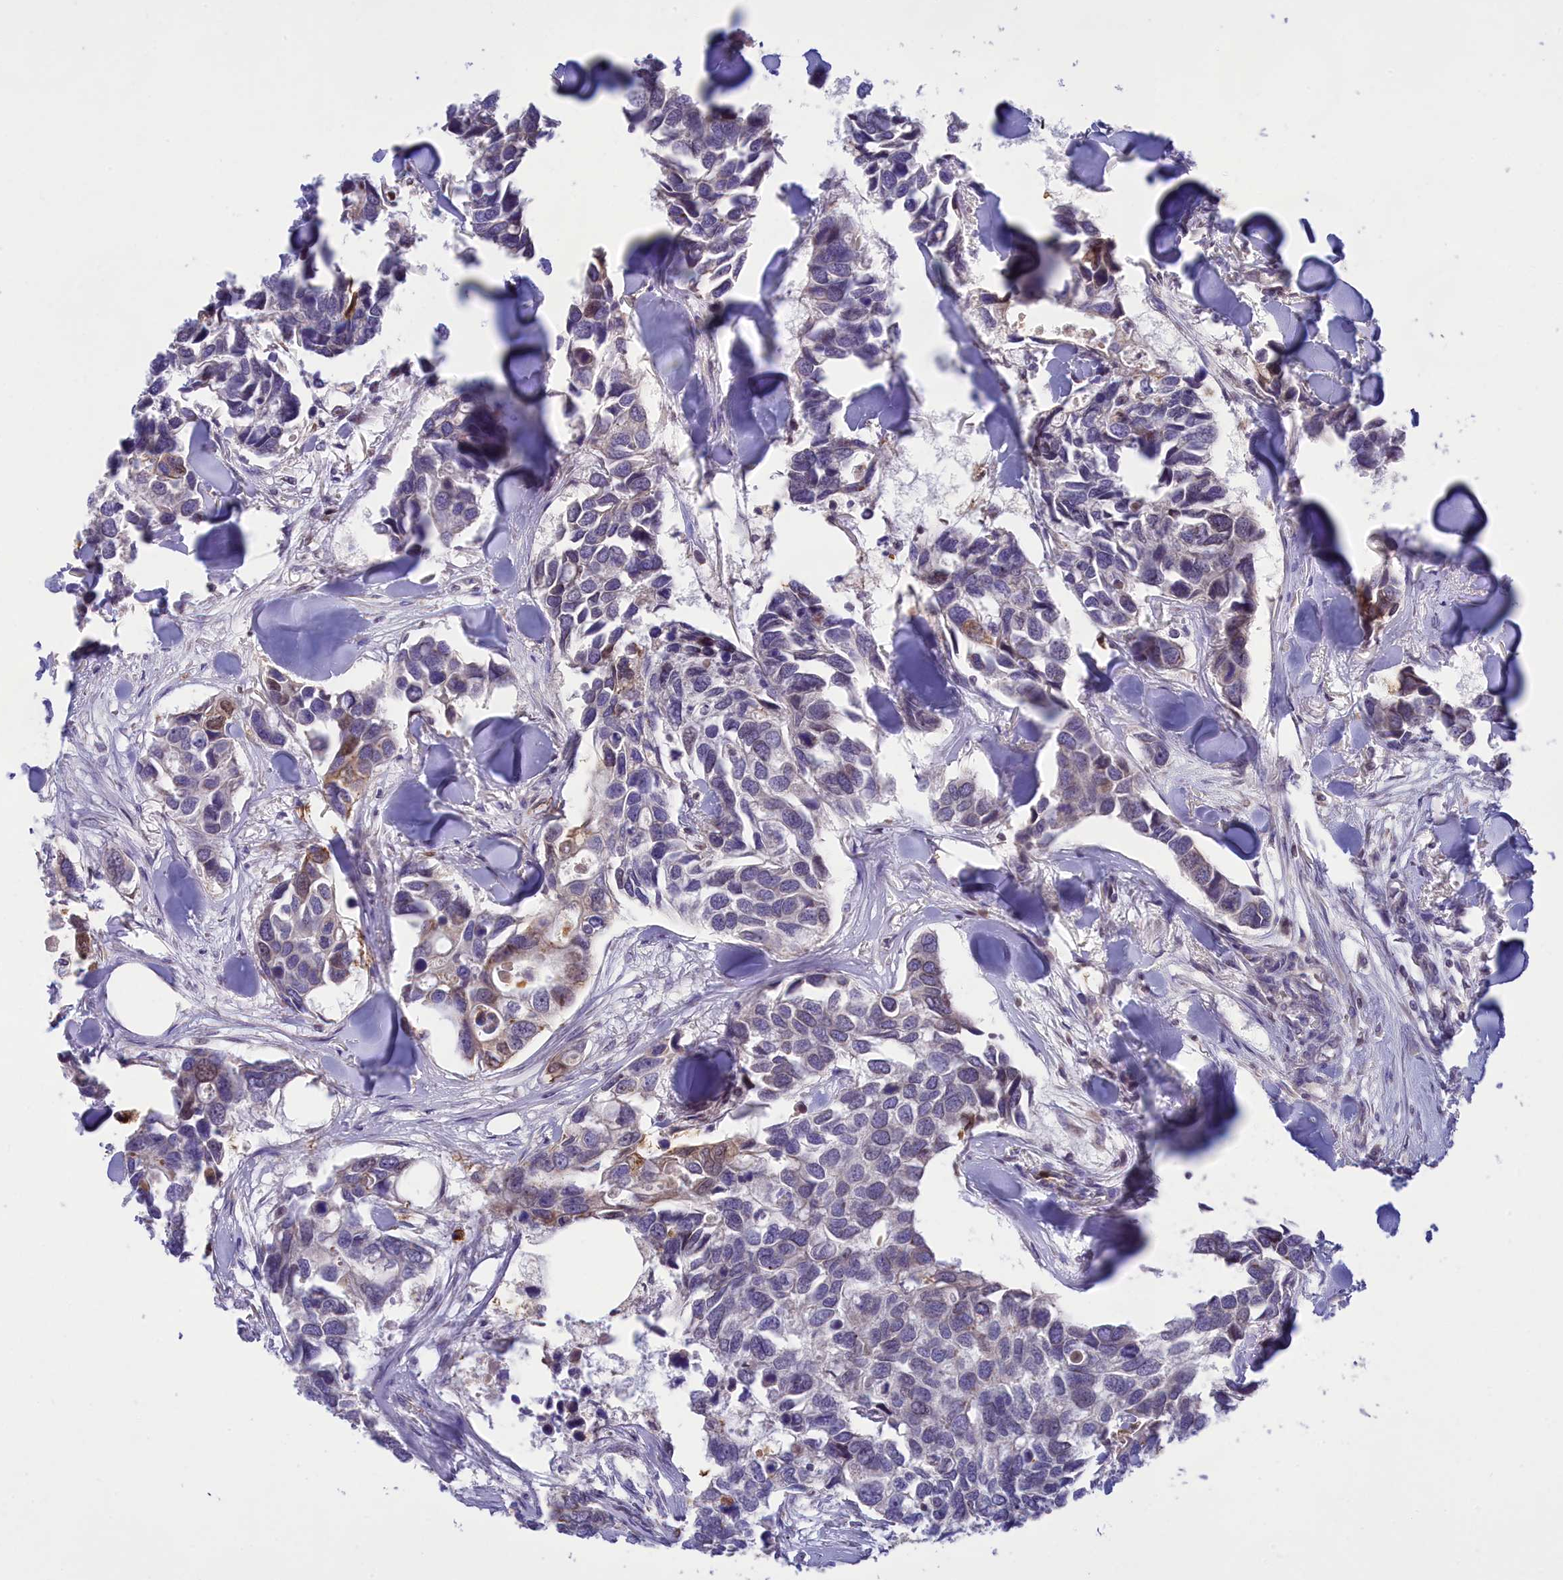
{"staining": {"intensity": "weak", "quantity": "<25%", "location": "cytoplasmic/membranous"}, "tissue": "breast cancer", "cell_type": "Tumor cells", "image_type": "cancer", "snomed": [{"axis": "morphology", "description": "Duct carcinoma"}, {"axis": "topography", "description": "Breast"}], "caption": "This is an immunohistochemistry photomicrograph of human breast cancer (infiltrating ductal carcinoma). There is no positivity in tumor cells.", "gene": "PKHD1L1", "patient": {"sex": "female", "age": 83}}